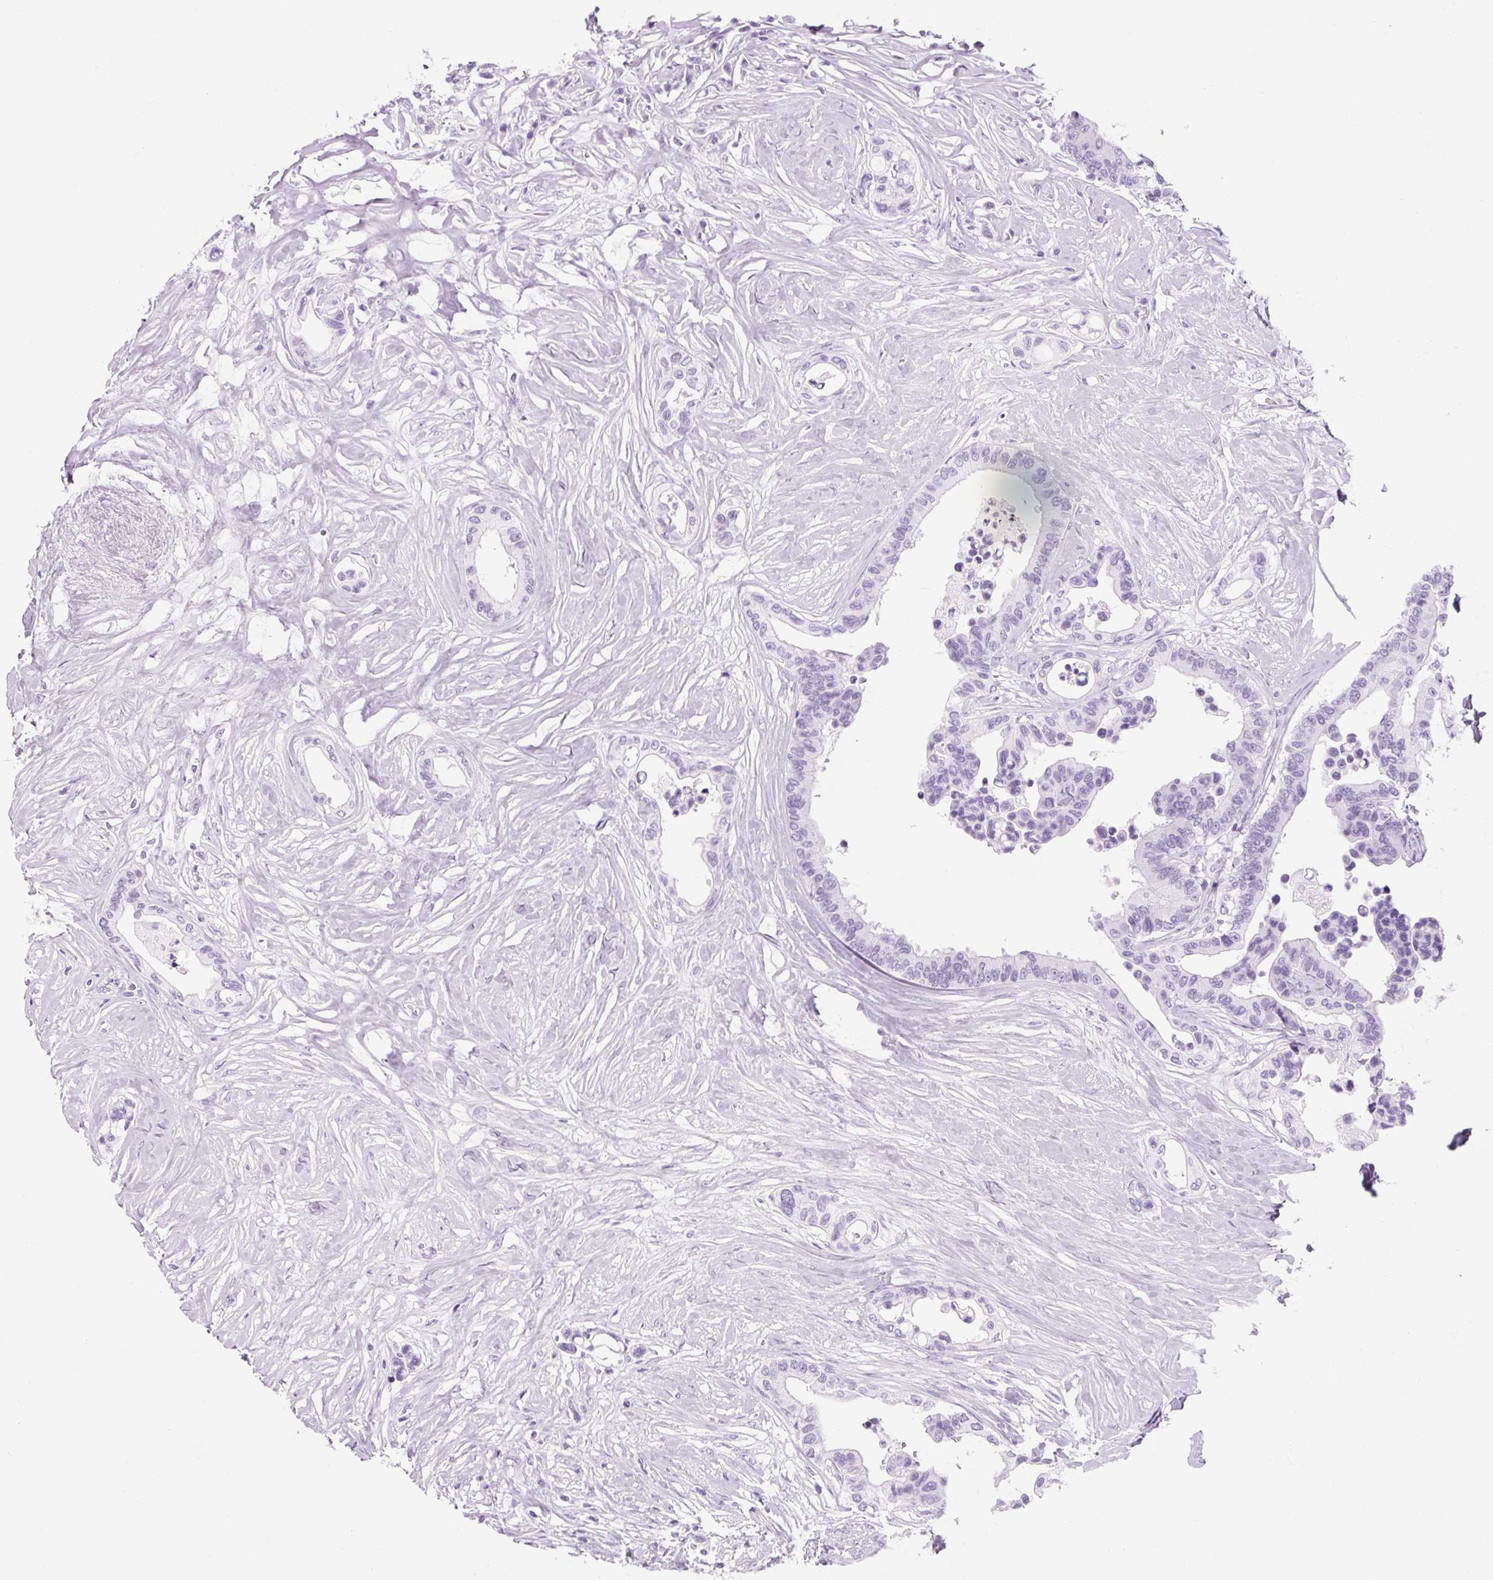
{"staining": {"intensity": "negative", "quantity": "none", "location": "none"}, "tissue": "colorectal cancer", "cell_type": "Tumor cells", "image_type": "cancer", "snomed": [{"axis": "morphology", "description": "Normal tissue, NOS"}, {"axis": "morphology", "description": "Adenocarcinoma, NOS"}, {"axis": "topography", "description": "Colon"}], "caption": "Image shows no significant protein positivity in tumor cells of colorectal cancer (adenocarcinoma). (DAB (3,3'-diaminobenzidine) IHC, high magnification).", "gene": "TIGD2", "patient": {"sex": "male", "age": 82}}